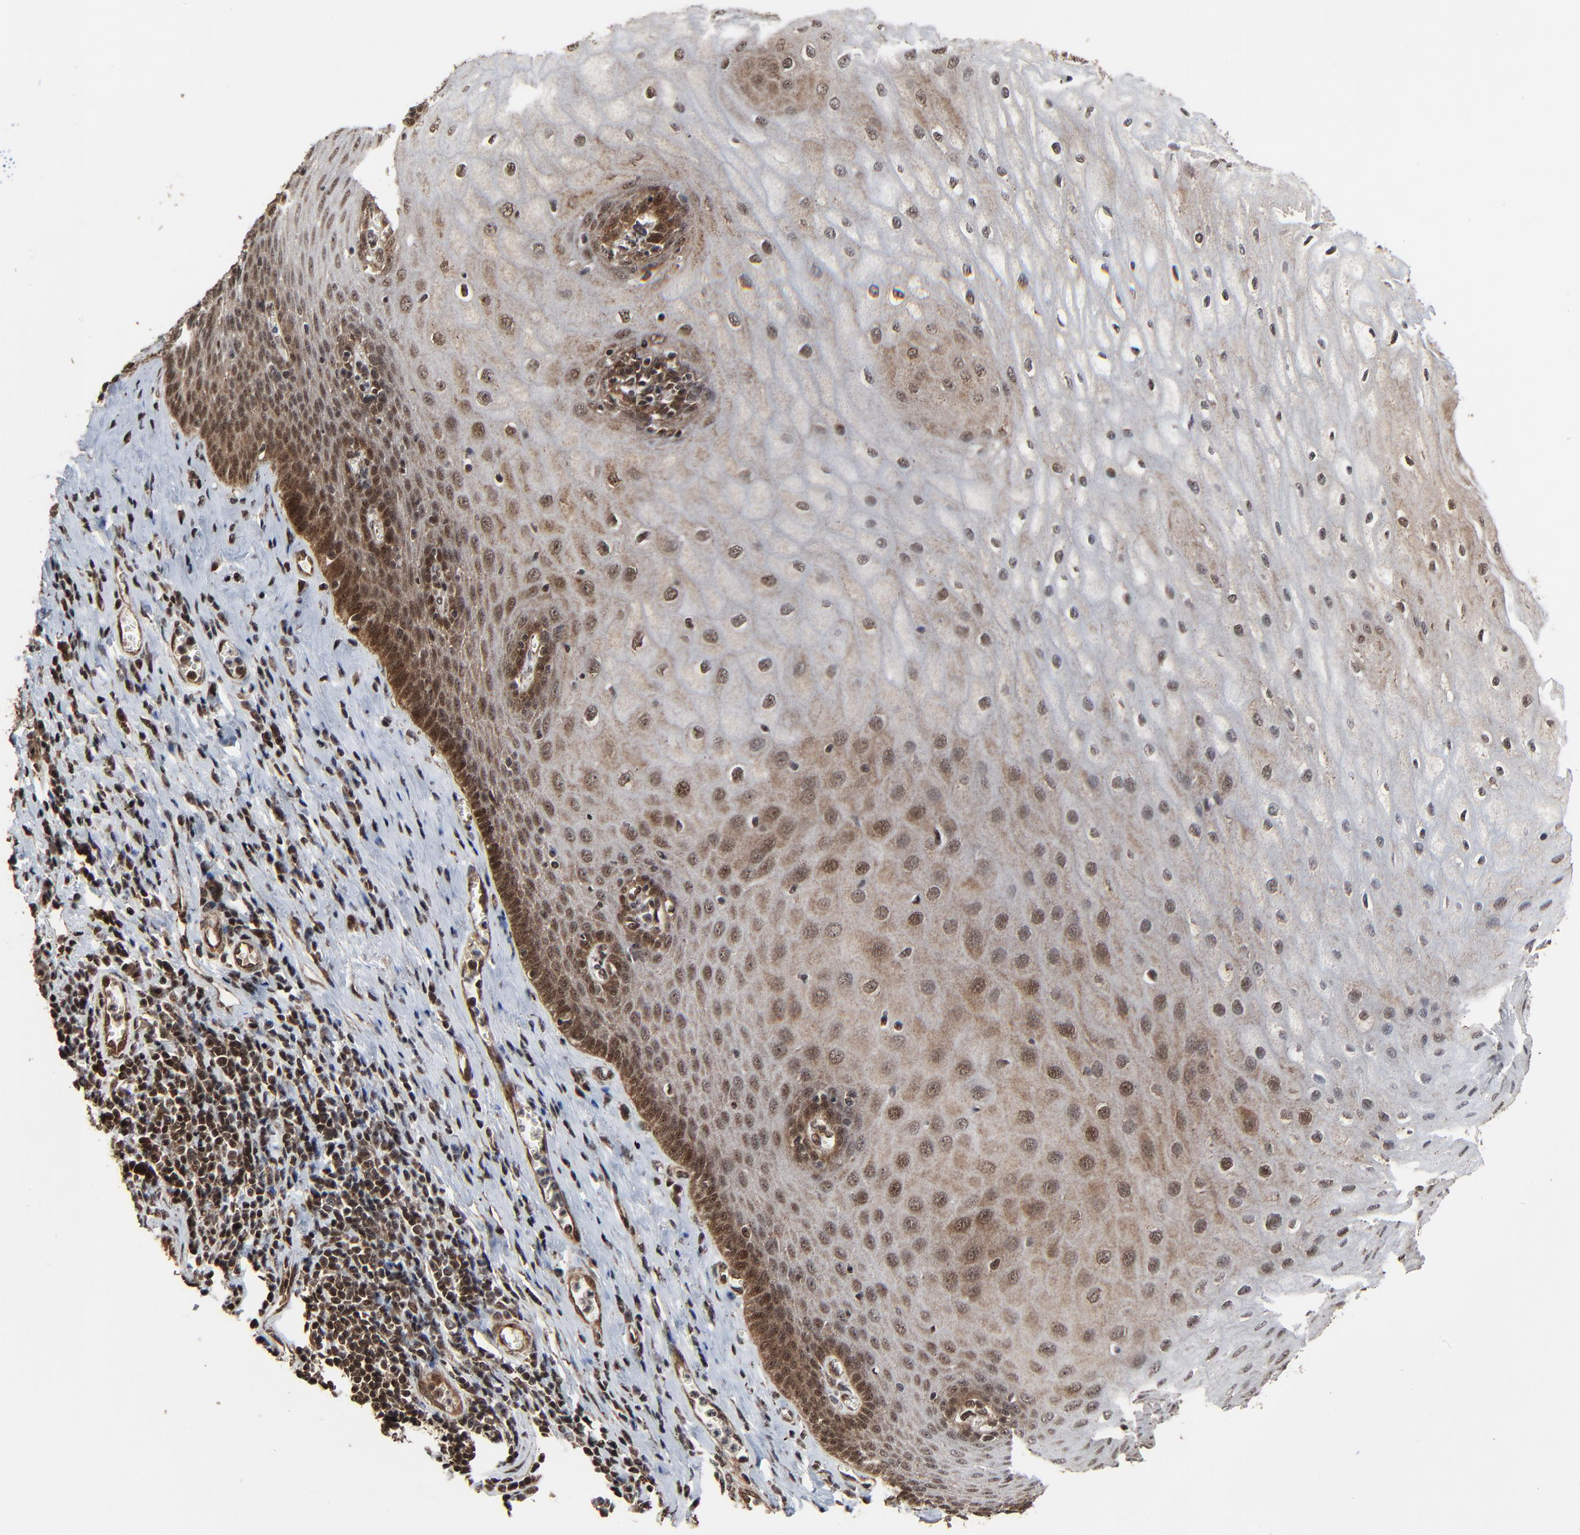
{"staining": {"intensity": "moderate", "quantity": "25%-75%", "location": "cytoplasmic/membranous,nuclear"}, "tissue": "esophagus", "cell_type": "Squamous epithelial cells", "image_type": "normal", "snomed": [{"axis": "morphology", "description": "Normal tissue, NOS"}, {"axis": "morphology", "description": "Squamous cell carcinoma, NOS"}, {"axis": "topography", "description": "Esophagus"}], "caption": "Immunohistochemistry (IHC) of benign esophagus reveals medium levels of moderate cytoplasmic/membranous,nuclear positivity in approximately 25%-75% of squamous epithelial cells.", "gene": "RHOJ", "patient": {"sex": "male", "age": 65}}